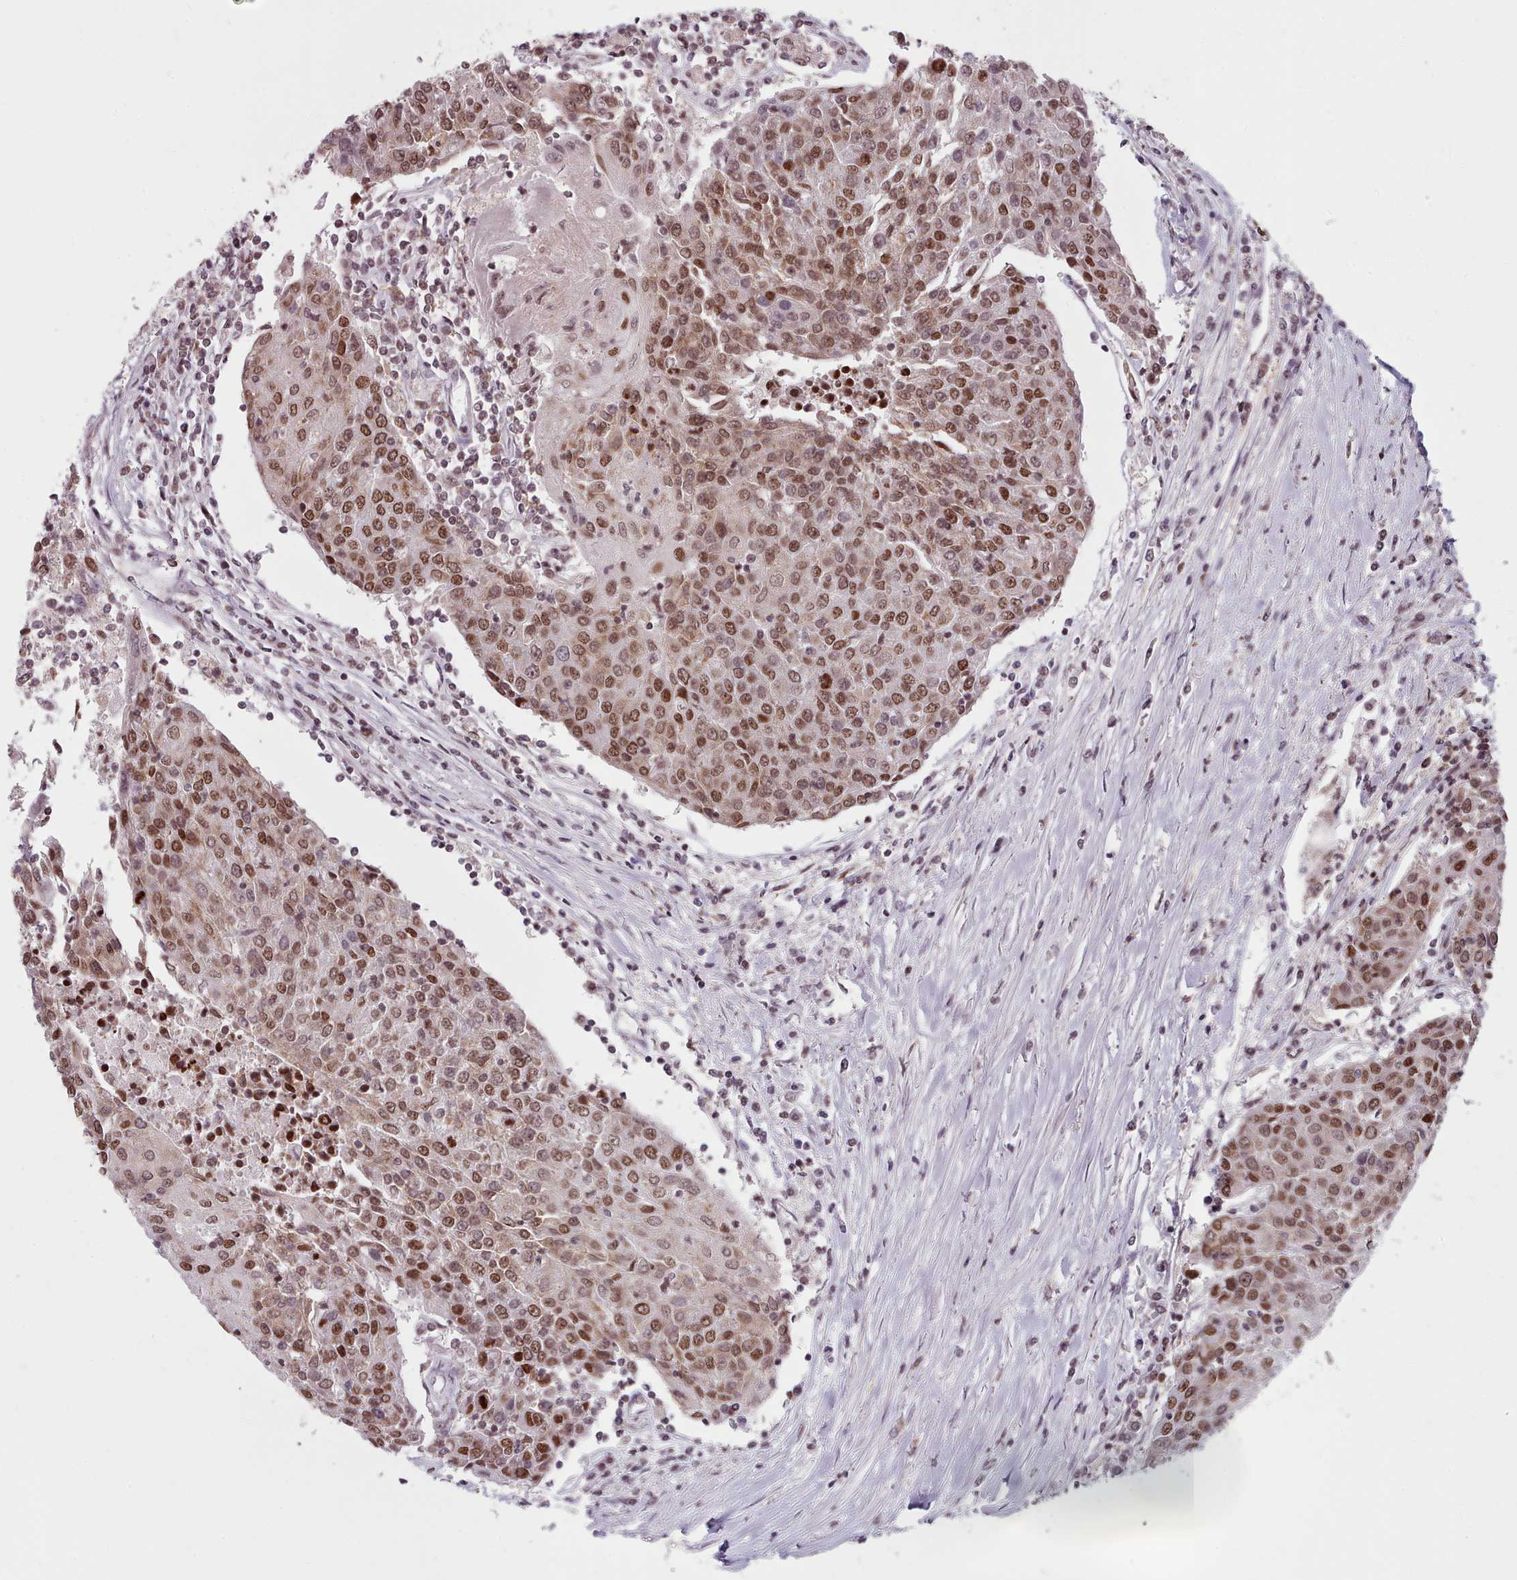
{"staining": {"intensity": "moderate", "quantity": ">75%", "location": "nuclear"}, "tissue": "urothelial cancer", "cell_type": "Tumor cells", "image_type": "cancer", "snomed": [{"axis": "morphology", "description": "Urothelial carcinoma, High grade"}, {"axis": "topography", "description": "Urinary bladder"}], "caption": "High-grade urothelial carcinoma stained with a brown dye demonstrates moderate nuclear positive expression in about >75% of tumor cells.", "gene": "SRRM1", "patient": {"sex": "female", "age": 85}}